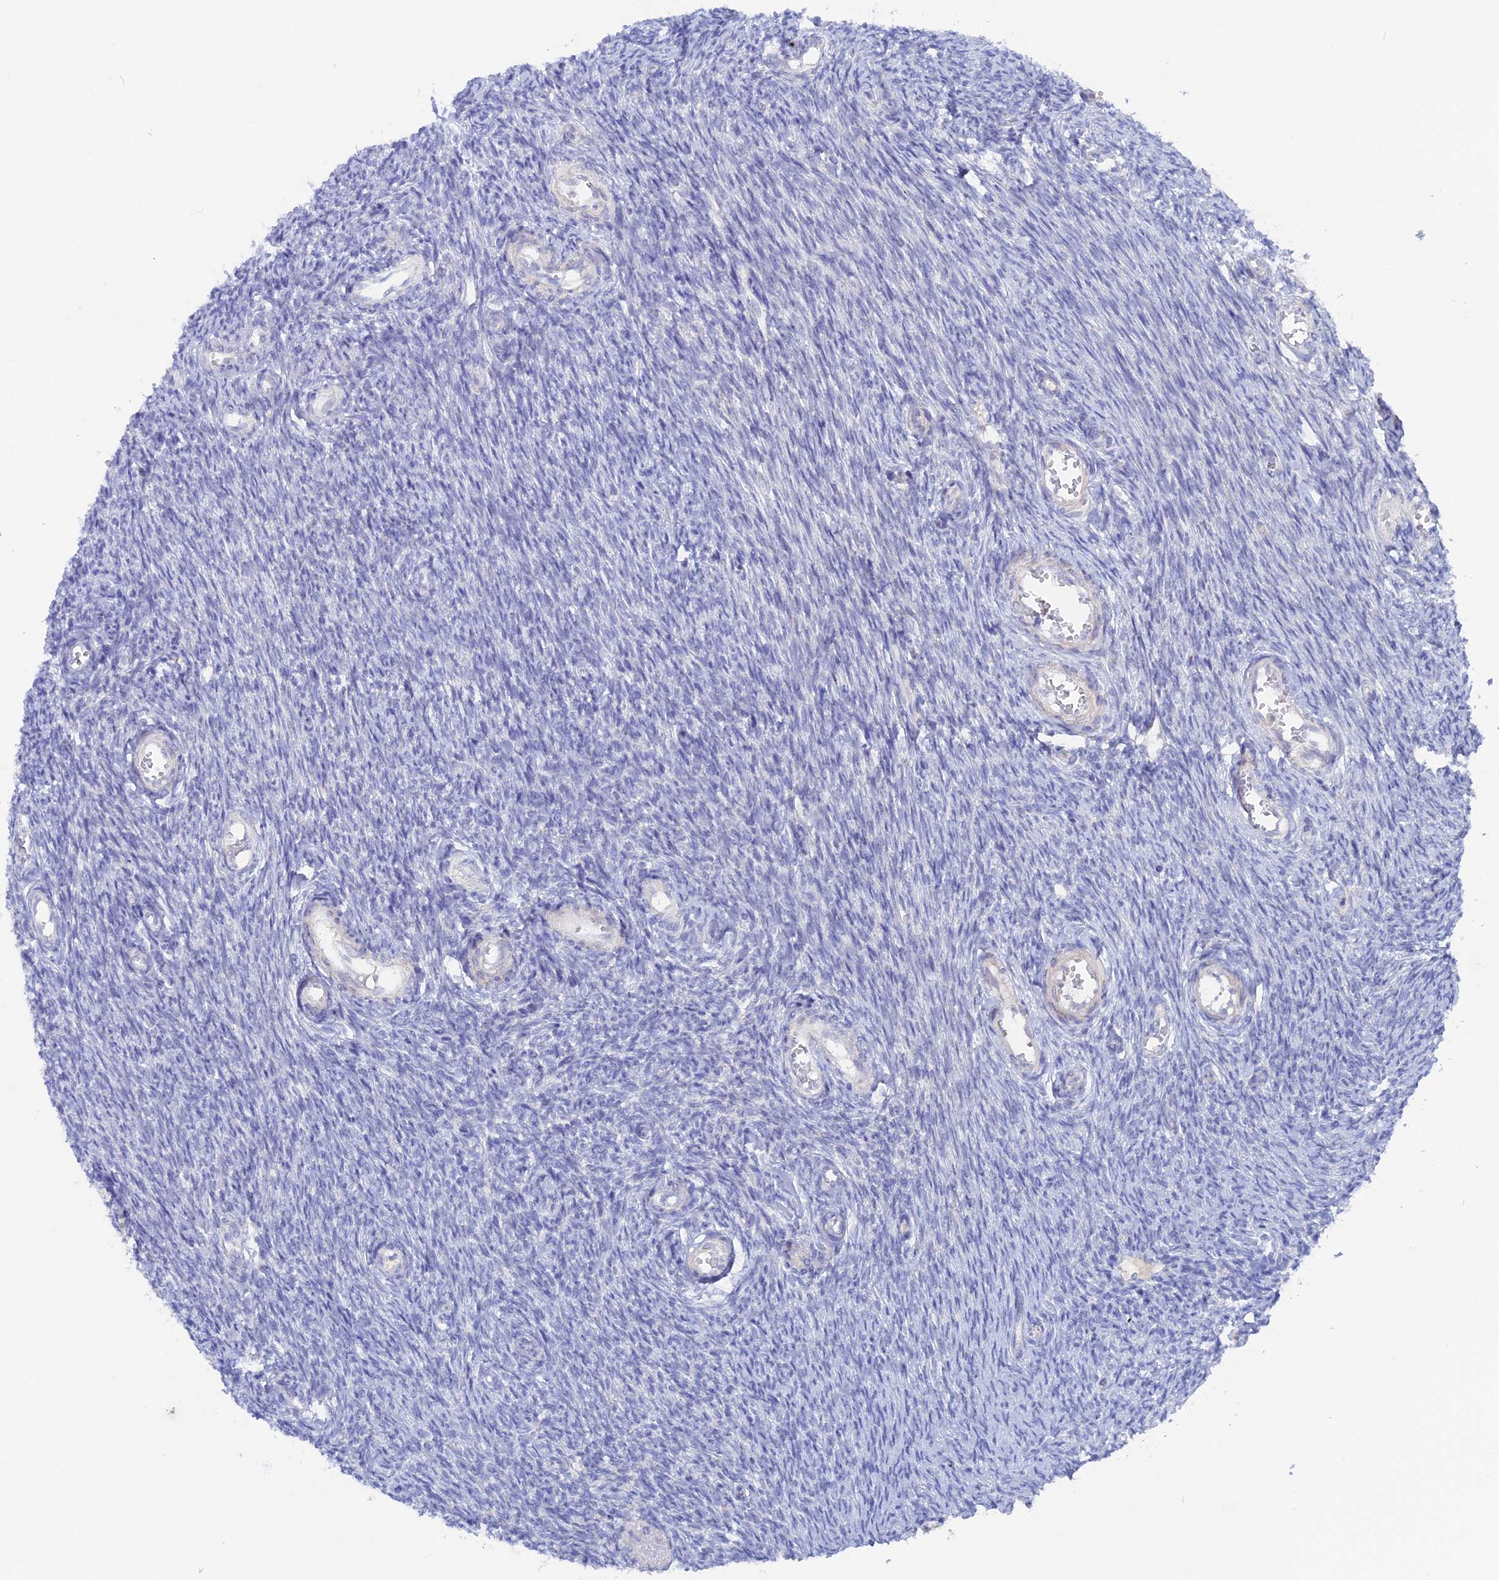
{"staining": {"intensity": "negative", "quantity": "none", "location": "none"}, "tissue": "ovary", "cell_type": "Ovarian stroma cells", "image_type": "normal", "snomed": [{"axis": "morphology", "description": "Normal tissue, NOS"}, {"axis": "topography", "description": "Ovary"}], "caption": "The histopathology image shows no staining of ovarian stroma cells in unremarkable ovary. (DAB immunohistochemistry visualized using brightfield microscopy, high magnification).", "gene": "DACT3", "patient": {"sex": "female", "age": 44}}